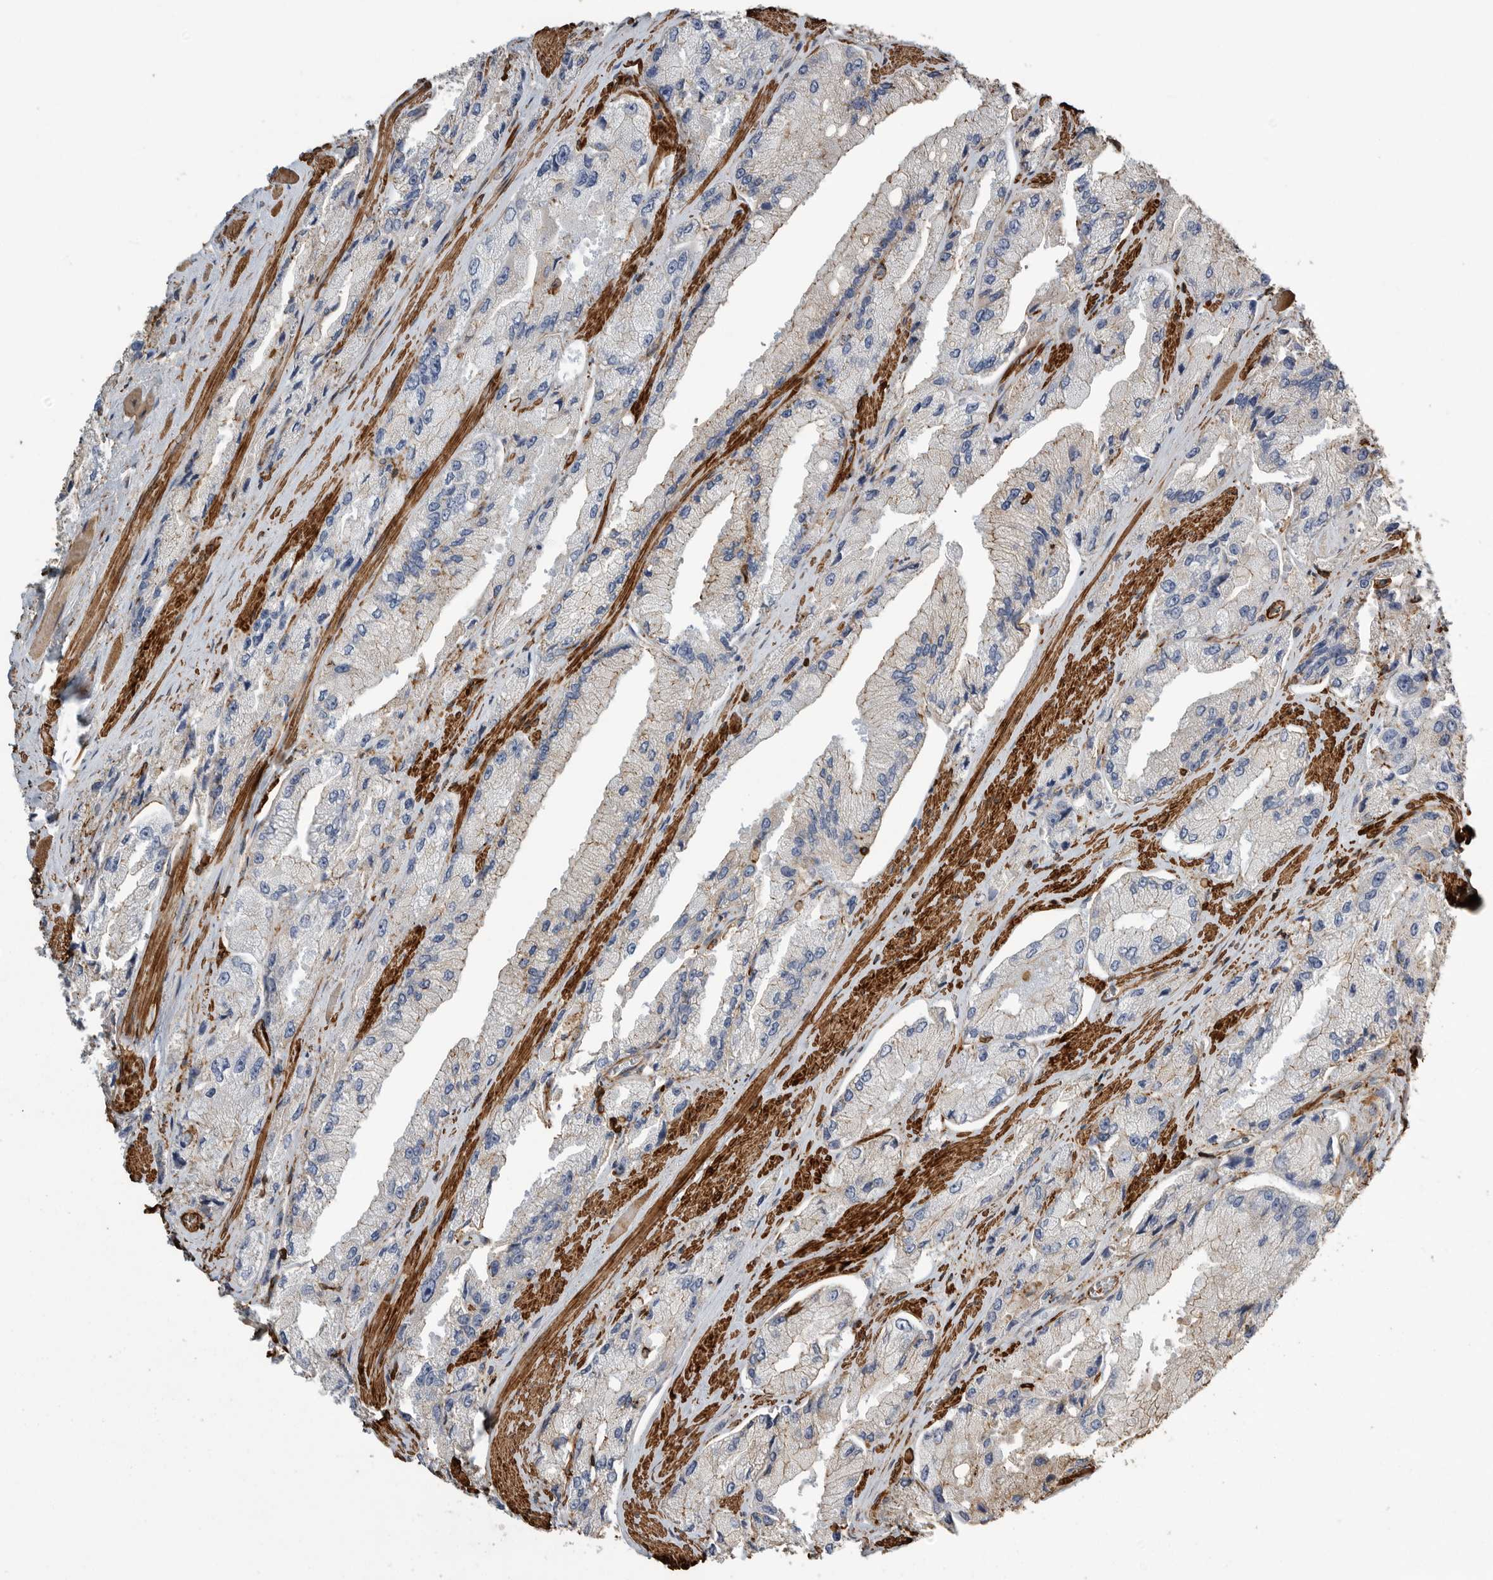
{"staining": {"intensity": "negative", "quantity": "none", "location": "none"}, "tissue": "prostate cancer", "cell_type": "Tumor cells", "image_type": "cancer", "snomed": [{"axis": "morphology", "description": "Adenocarcinoma, High grade"}, {"axis": "topography", "description": "Prostate"}], "caption": "Tumor cells are negative for brown protein staining in prostate cancer (high-grade adenocarcinoma). (Stains: DAB (3,3'-diaminobenzidine) IHC with hematoxylin counter stain, Microscopy: brightfield microscopy at high magnification).", "gene": "GPER1", "patient": {"sex": "male", "age": 58}}